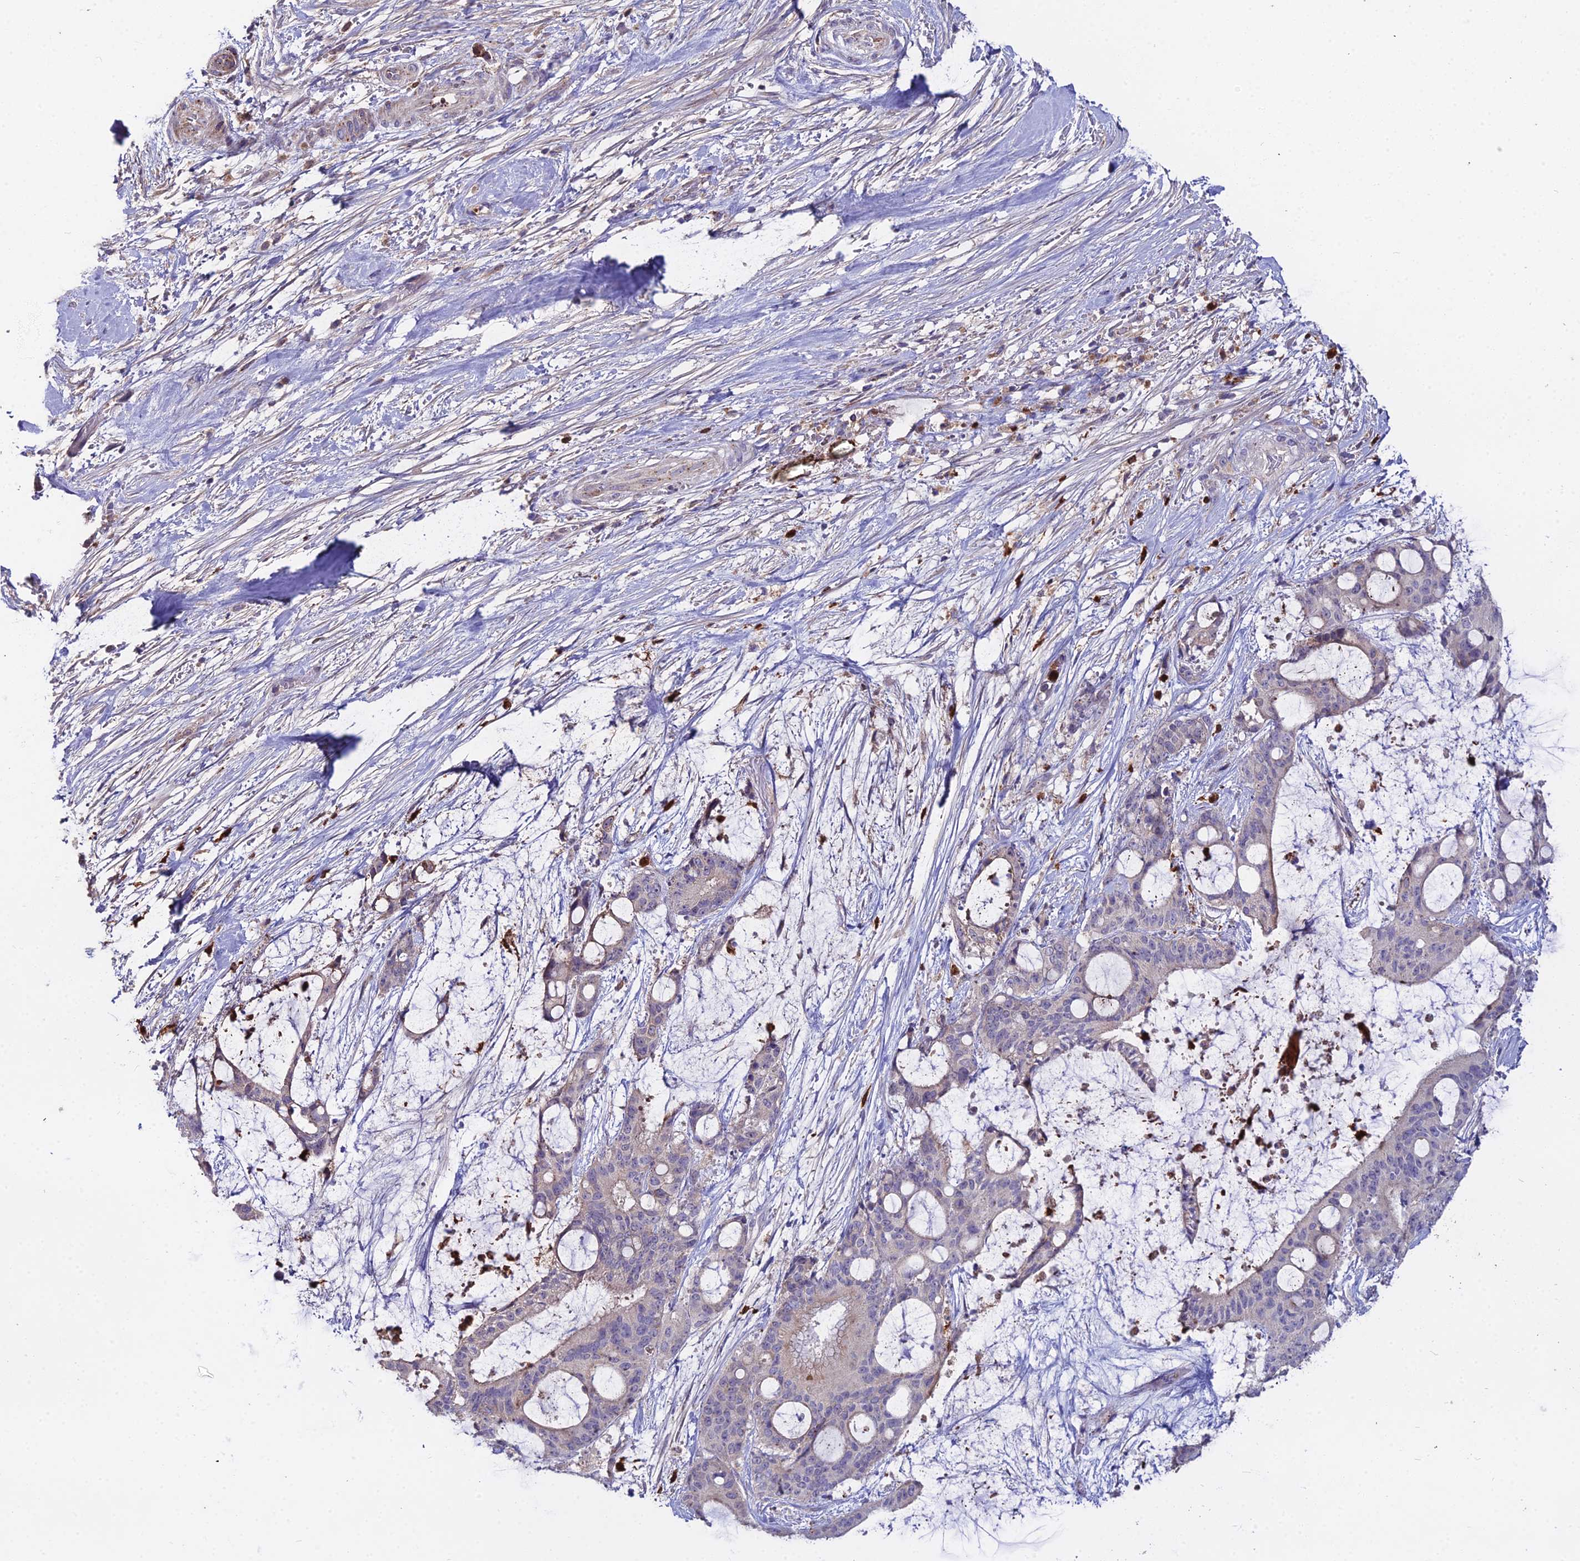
{"staining": {"intensity": "negative", "quantity": "none", "location": "none"}, "tissue": "liver cancer", "cell_type": "Tumor cells", "image_type": "cancer", "snomed": [{"axis": "morphology", "description": "Normal tissue, NOS"}, {"axis": "morphology", "description": "Cholangiocarcinoma"}, {"axis": "topography", "description": "Liver"}, {"axis": "topography", "description": "Peripheral nerve tissue"}], "caption": "Liver cancer stained for a protein using immunohistochemistry (IHC) reveals no staining tumor cells.", "gene": "EID2", "patient": {"sex": "female", "age": 73}}